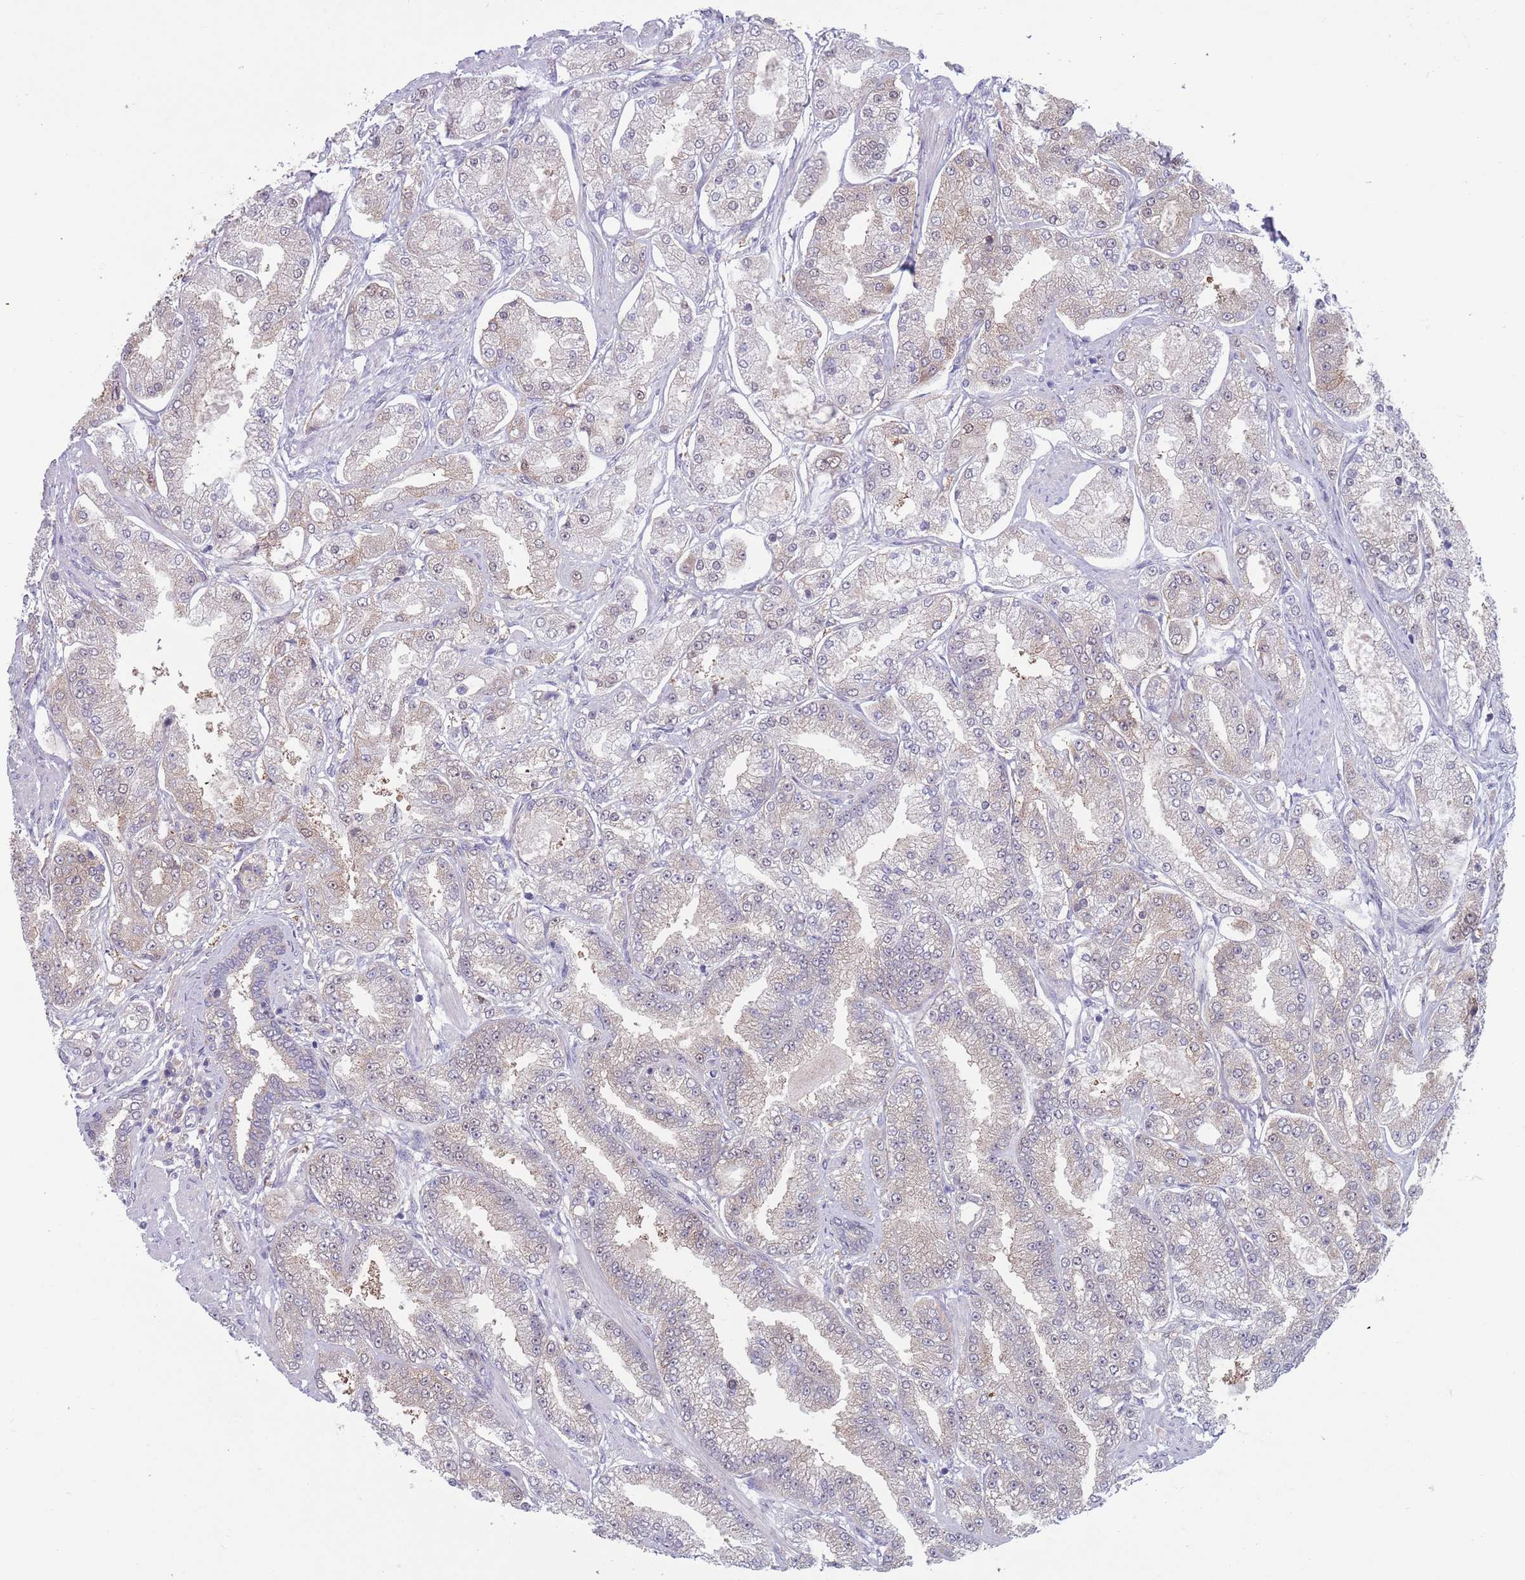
{"staining": {"intensity": "weak", "quantity": "<25%", "location": "nuclear"}, "tissue": "prostate cancer", "cell_type": "Tumor cells", "image_type": "cancer", "snomed": [{"axis": "morphology", "description": "Adenocarcinoma, High grade"}, {"axis": "topography", "description": "Prostate"}], "caption": "The image shows no significant expression in tumor cells of prostate cancer (adenocarcinoma (high-grade)).", "gene": "CLNS1A", "patient": {"sex": "male", "age": 69}}